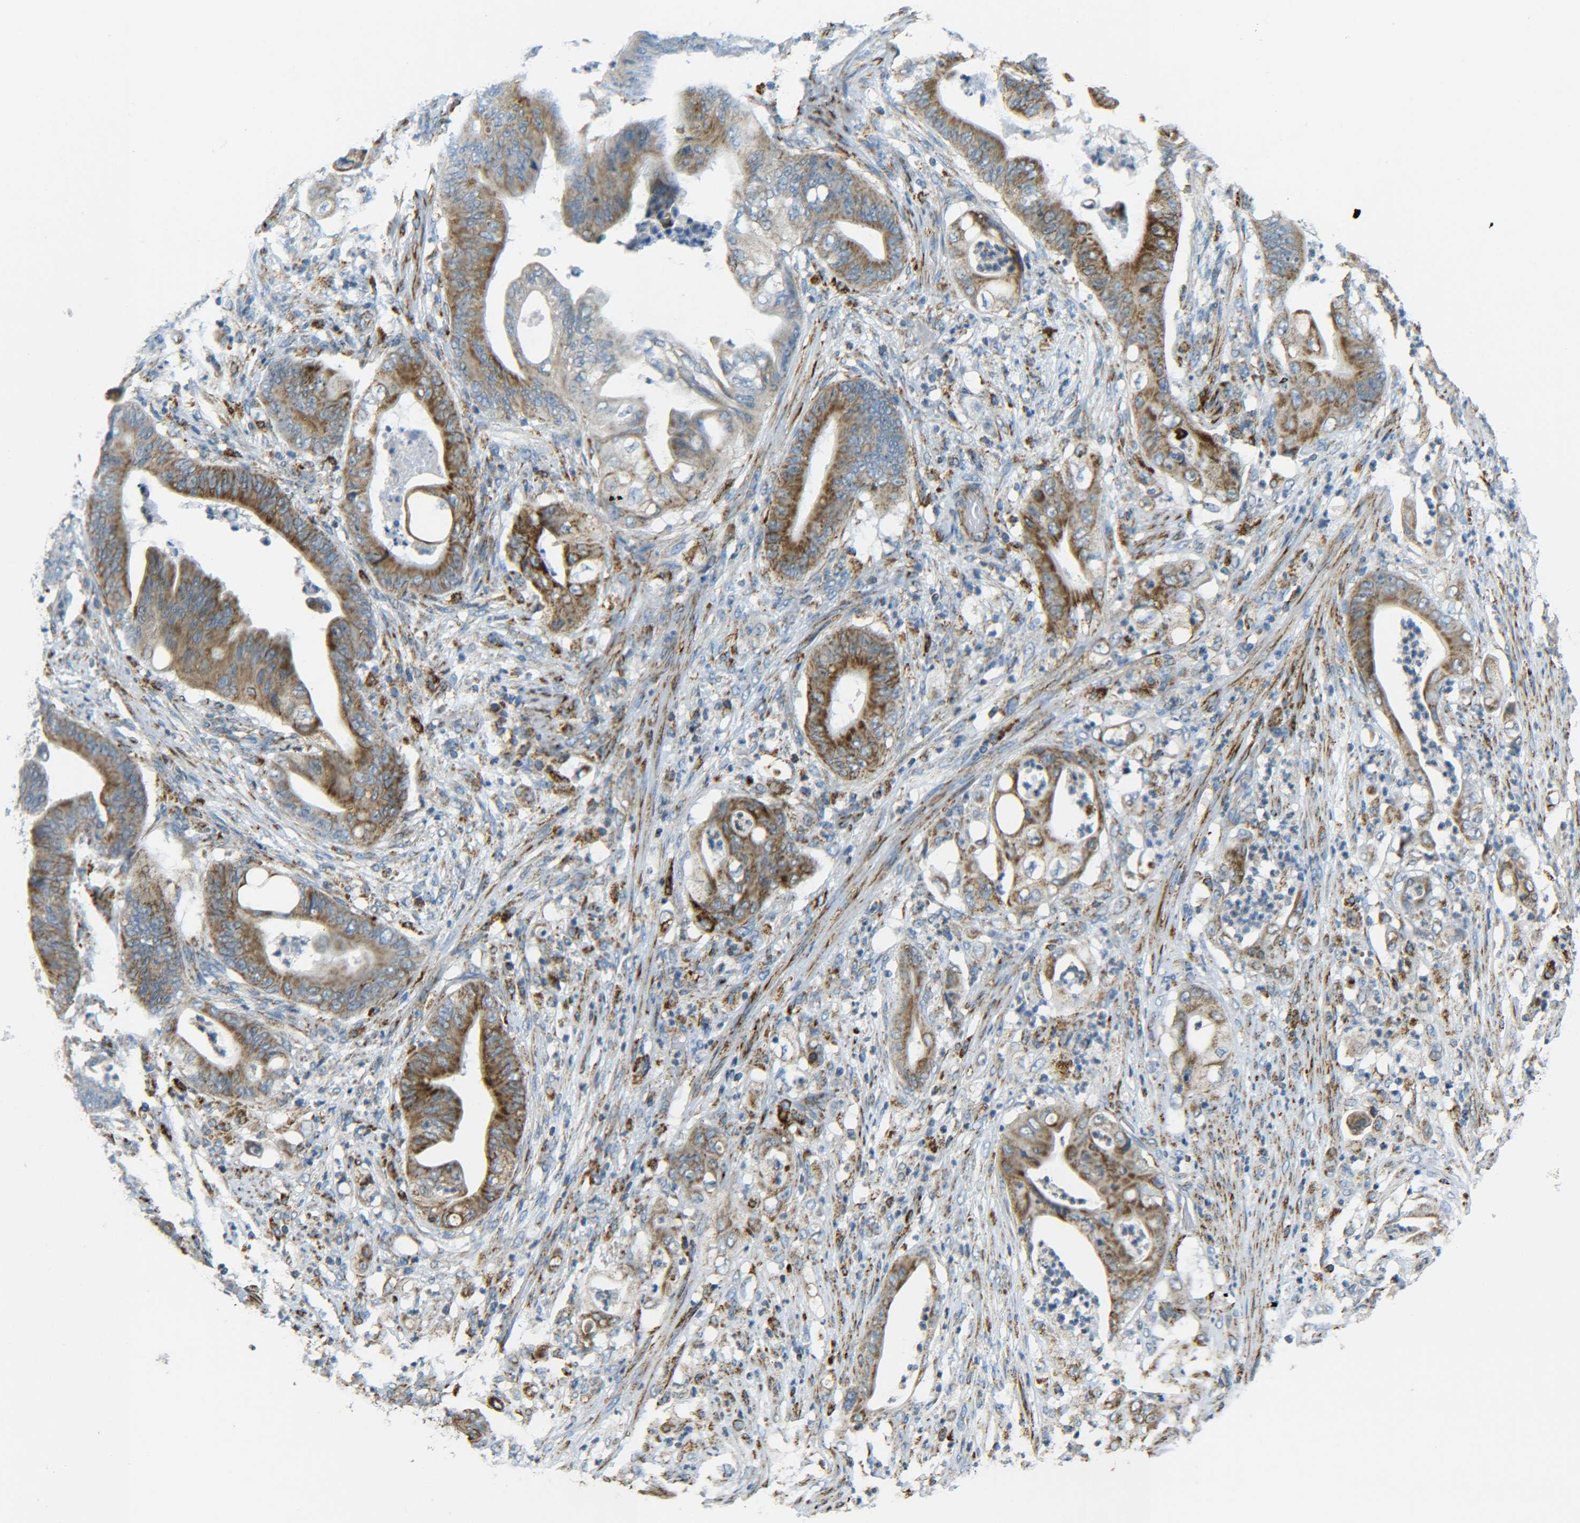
{"staining": {"intensity": "moderate", "quantity": ">75%", "location": "cytoplasmic/membranous"}, "tissue": "stomach cancer", "cell_type": "Tumor cells", "image_type": "cancer", "snomed": [{"axis": "morphology", "description": "Adenocarcinoma, NOS"}, {"axis": "topography", "description": "Stomach"}], "caption": "Stomach adenocarcinoma tissue displays moderate cytoplasmic/membranous expression in approximately >75% of tumor cells Nuclei are stained in blue.", "gene": "CYB5R1", "patient": {"sex": "female", "age": 73}}